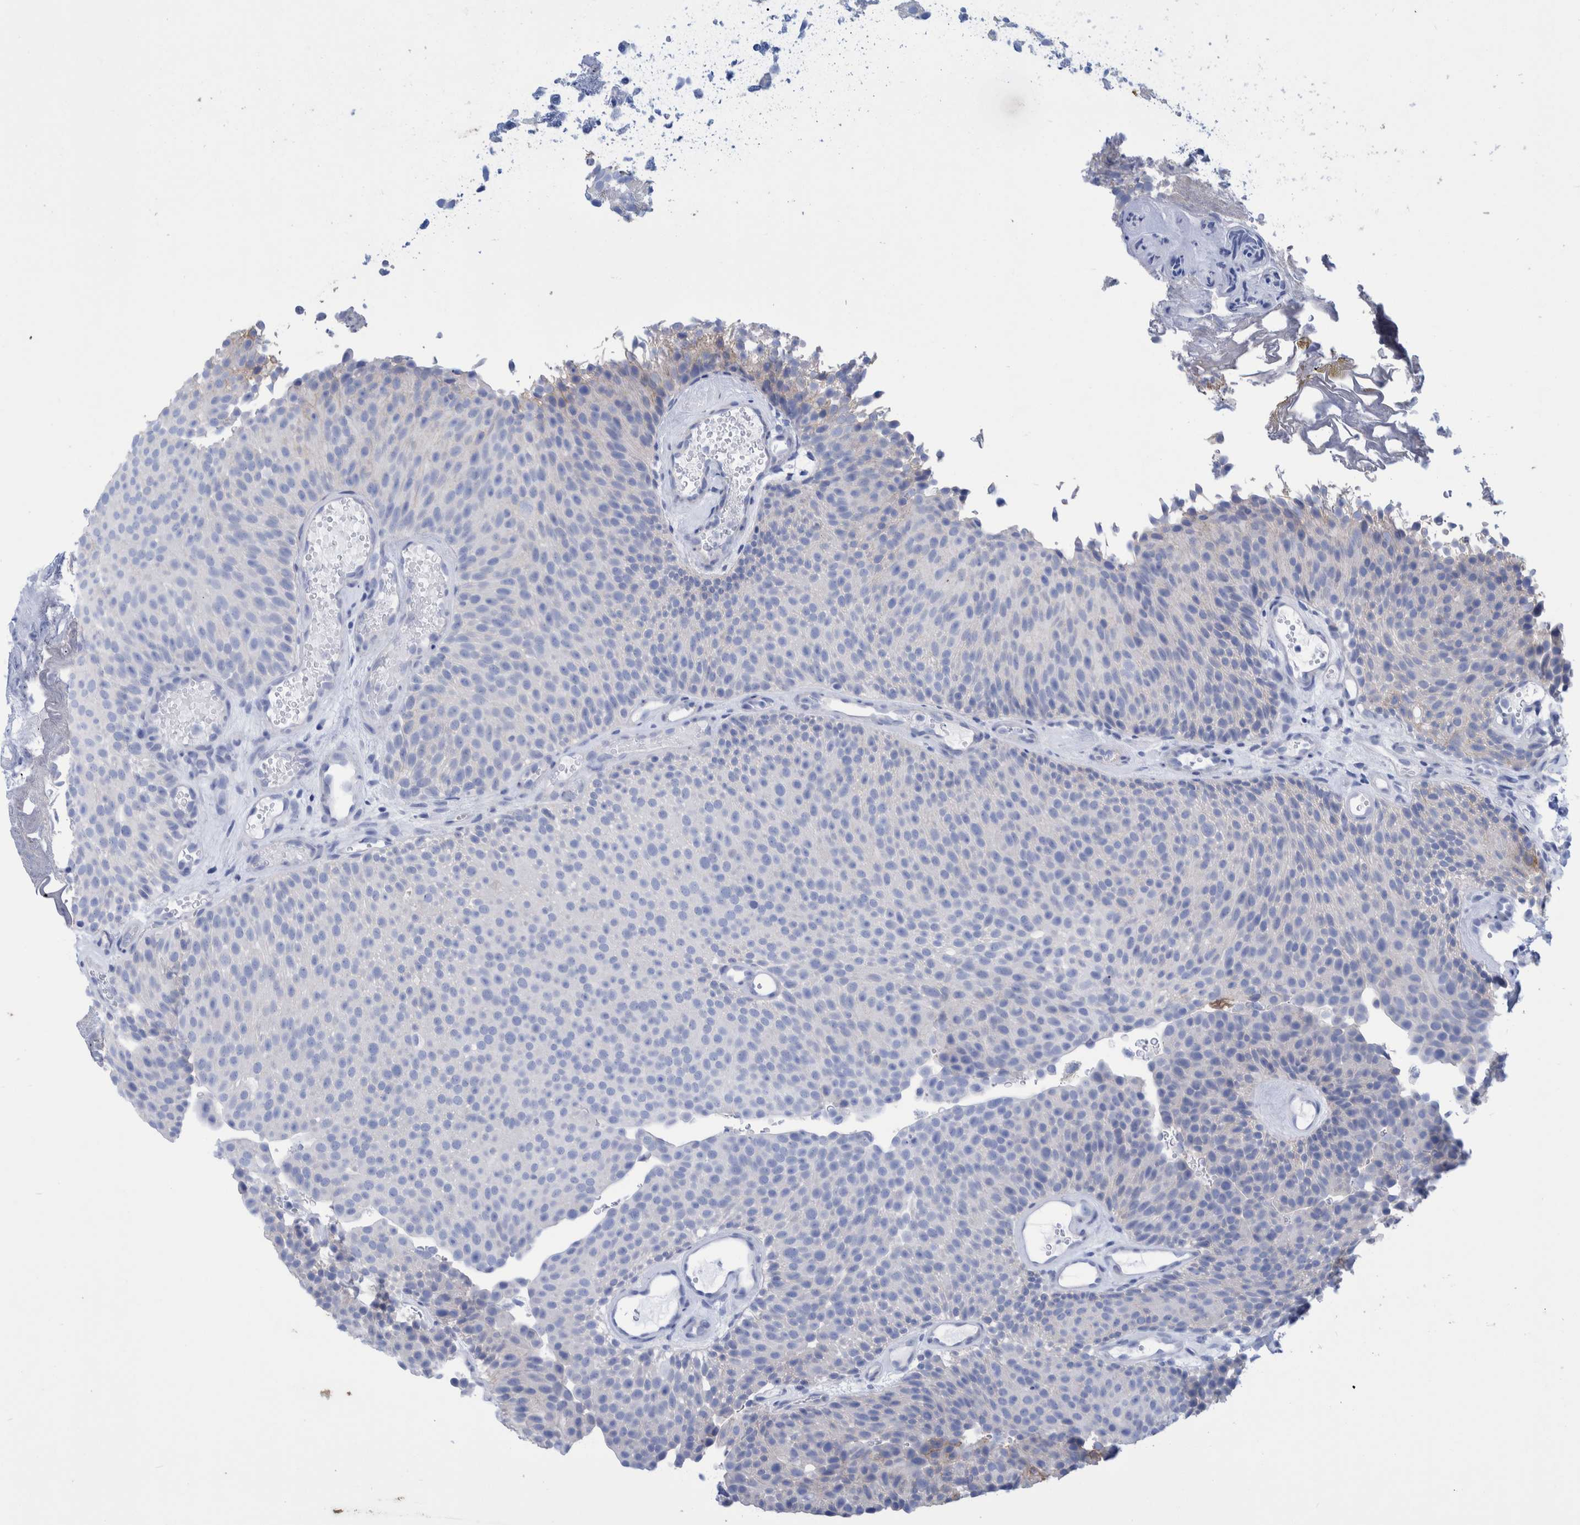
{"staining": {"intensity": "negative", "quantity": "none", "location": "none"}, "tissue": "urothelial cancer", "cell_type": "Tumor cells", "image_type": "cancer", "snomed": [{"axis": "morphology", "description": "Urothelial carcinoma, Low grade"}, {"axis": "topography", "description": "Urinary bladder"}], "caption": "This histopathology image is of urothelial carcinoma (low-grade) stained with immunohistochemistry to label a protein in brown with the nuclei are counter-stained blue. There is no positivity in tumor cells.", "gene": "PERP", "patient": {"sex": "male", "age": 78}}